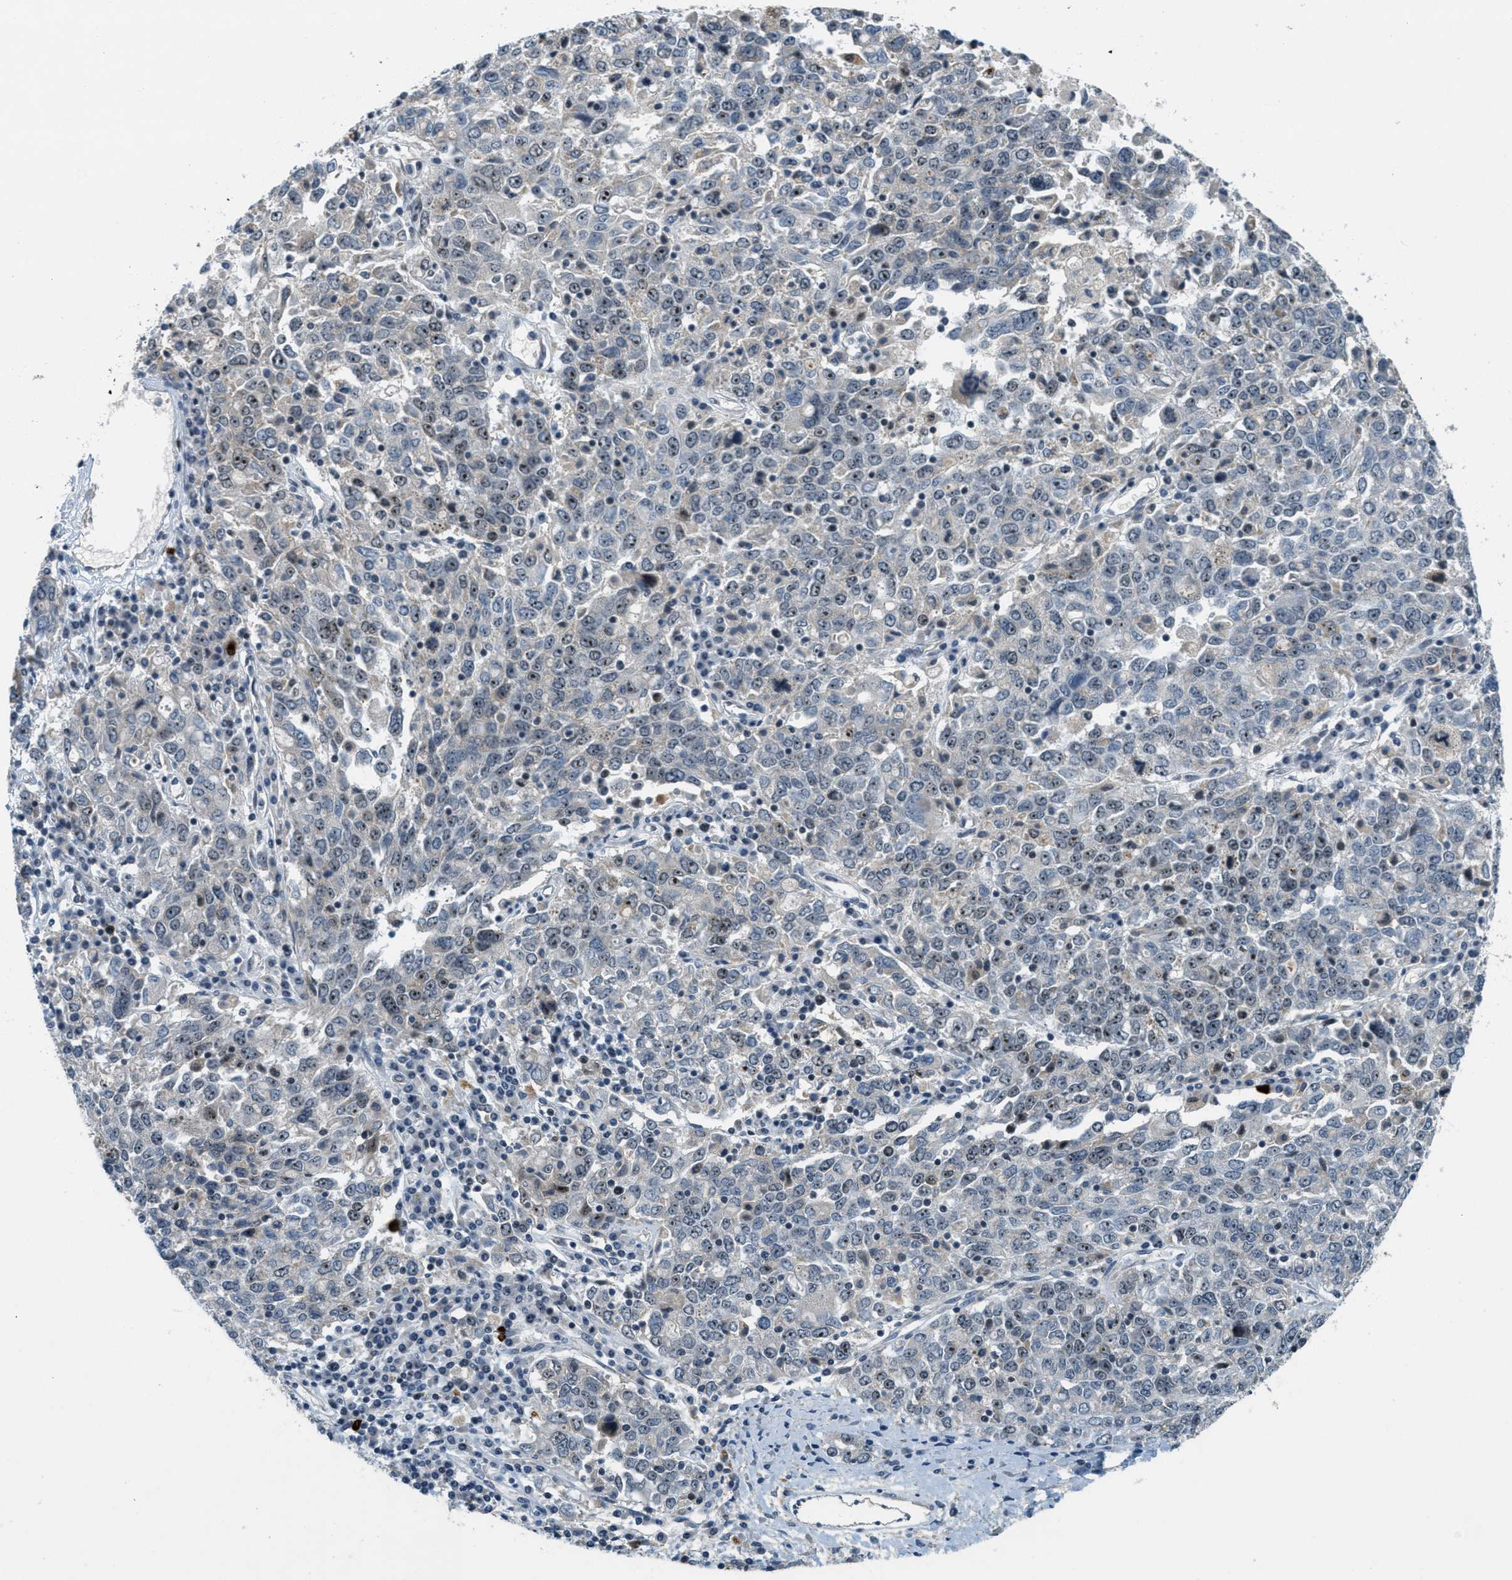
{"staining": {"intensity": "moderate", "quantity": "25%-75%", "location": "nuclear"}, "tissue": "ovarian cancer", "cell_type": "Tumor cells", "image_type": "cancer", "snomed": [{"axis": "morphology", "description": "Carcinoma, endometroid"}, {"axis": "topography", "description": "Ovary"}], "caption": "A brown stain highlights moderate nuclear positivity of a protein in human ovarian cancer (endometroid carcinoma) tumor cells. The protein is shown in brown color, while the nuclei are stained blue.", "gene": "DDX47", "patient": {"sex": "female", "age": 62}}